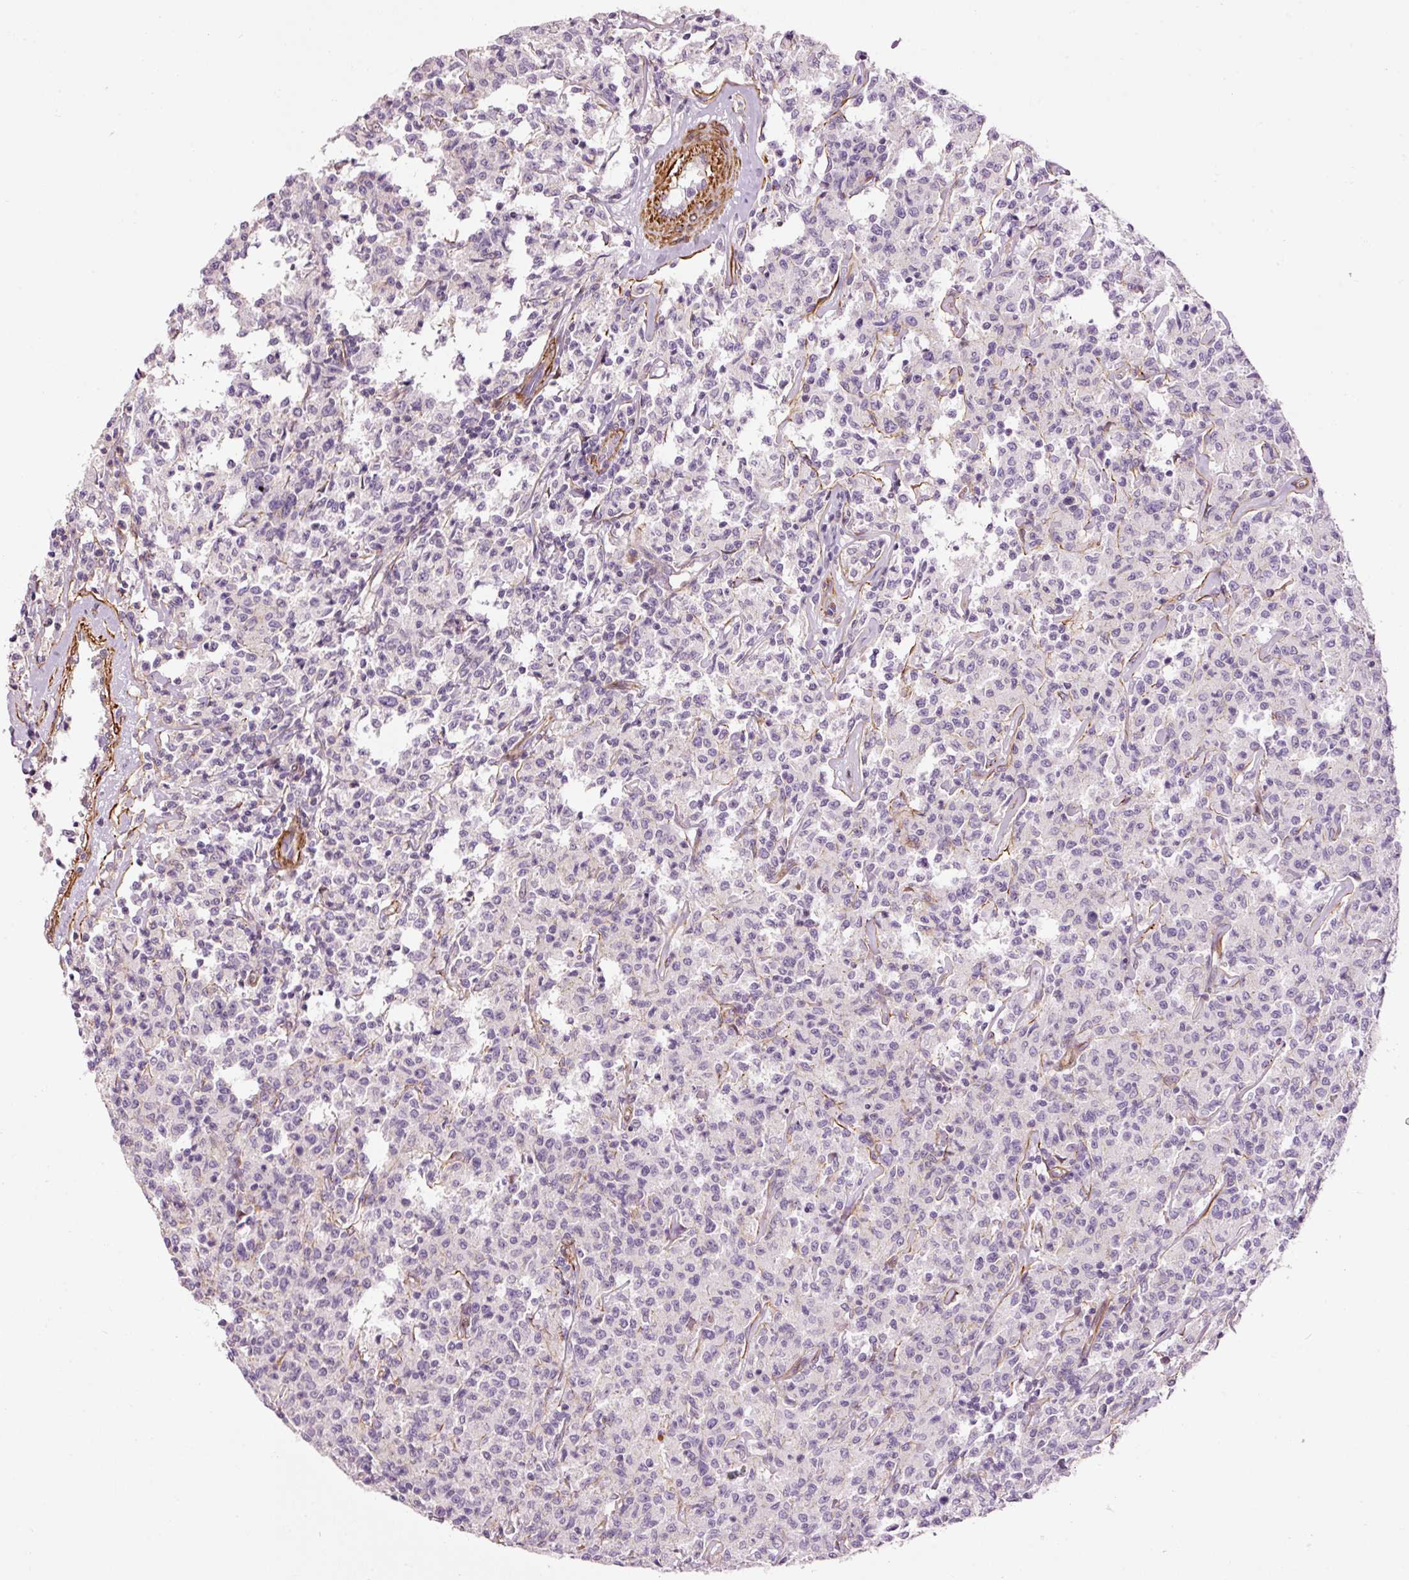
{"staining": {"intensity": "negative", "quantity": "none", "location": "none"}, "tissue": "lymphoma", "cell_type": "Tumor cells", "image_type": "cancer", "snomed": [{"axis": "morphology", "description": "Malignant lymphoma, non-Hodgkin's type, Low grade"}, {"axis": "topography", "description": "Small intestine"}], "caption": "This is a photomicrograph of IHC staining of lymphoma, which shows no positivity in tumor cells.", "gene": "ANKRD20A1", "patient": {"sex": "female", "age": 59}}